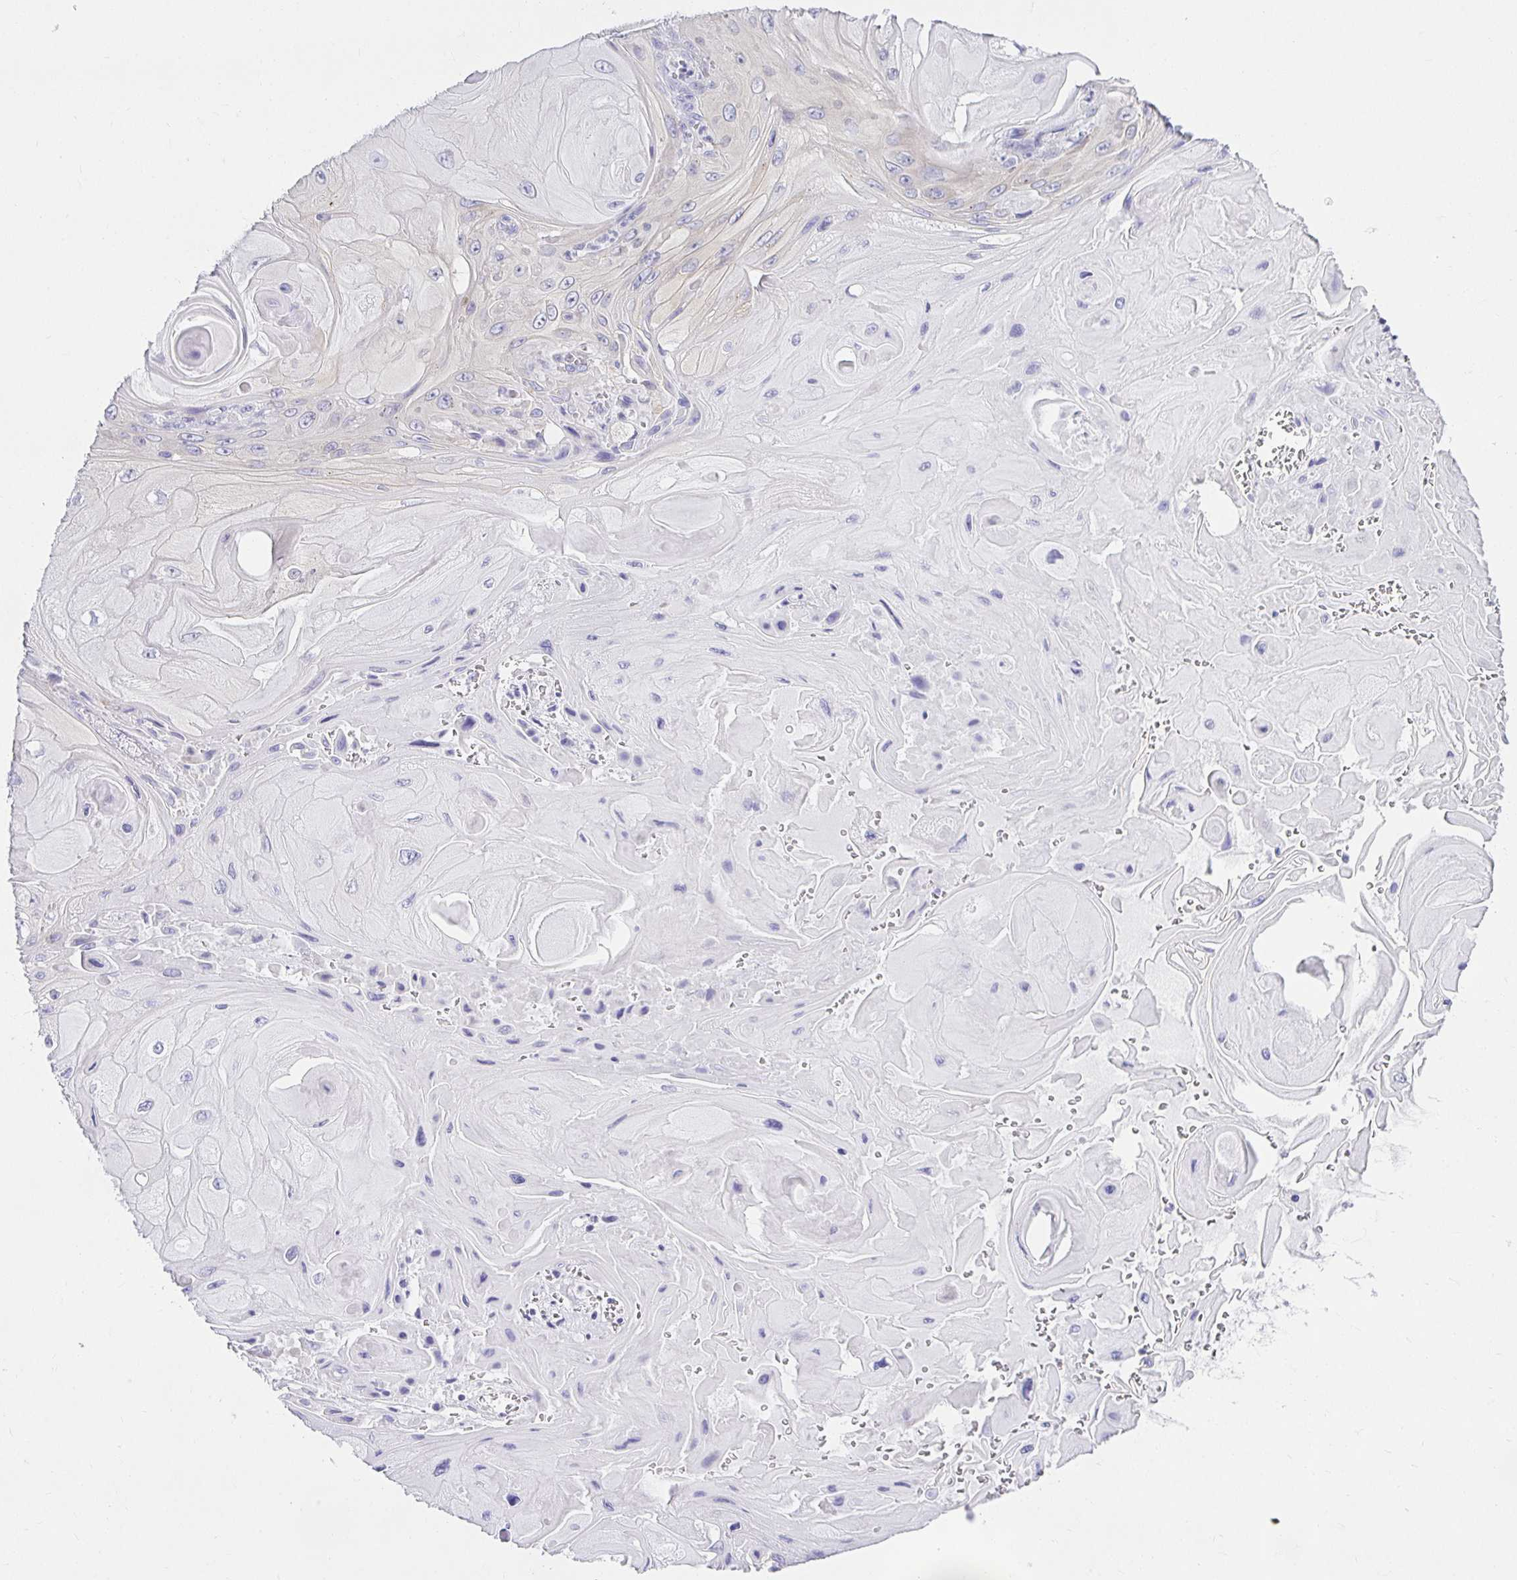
{"staining": {"intensity": "negative", "quantity": "none", "location": "none"}, "tissue": "skin cancer", "cell_type": "Tumor cells", "image_type": "cancer", "snomed": [{"axis": "morphology", "description": "Squamous cell carcinoma, NOS"}, {"axis": "topography", "description": "Skin"}], "caption": "The micrograph exhibits no significant staining in tumor cells of skin cancer (squamous cell carcinoma).", "gene": "CHAT", "patient": {"sex": "female", "age": 94}}